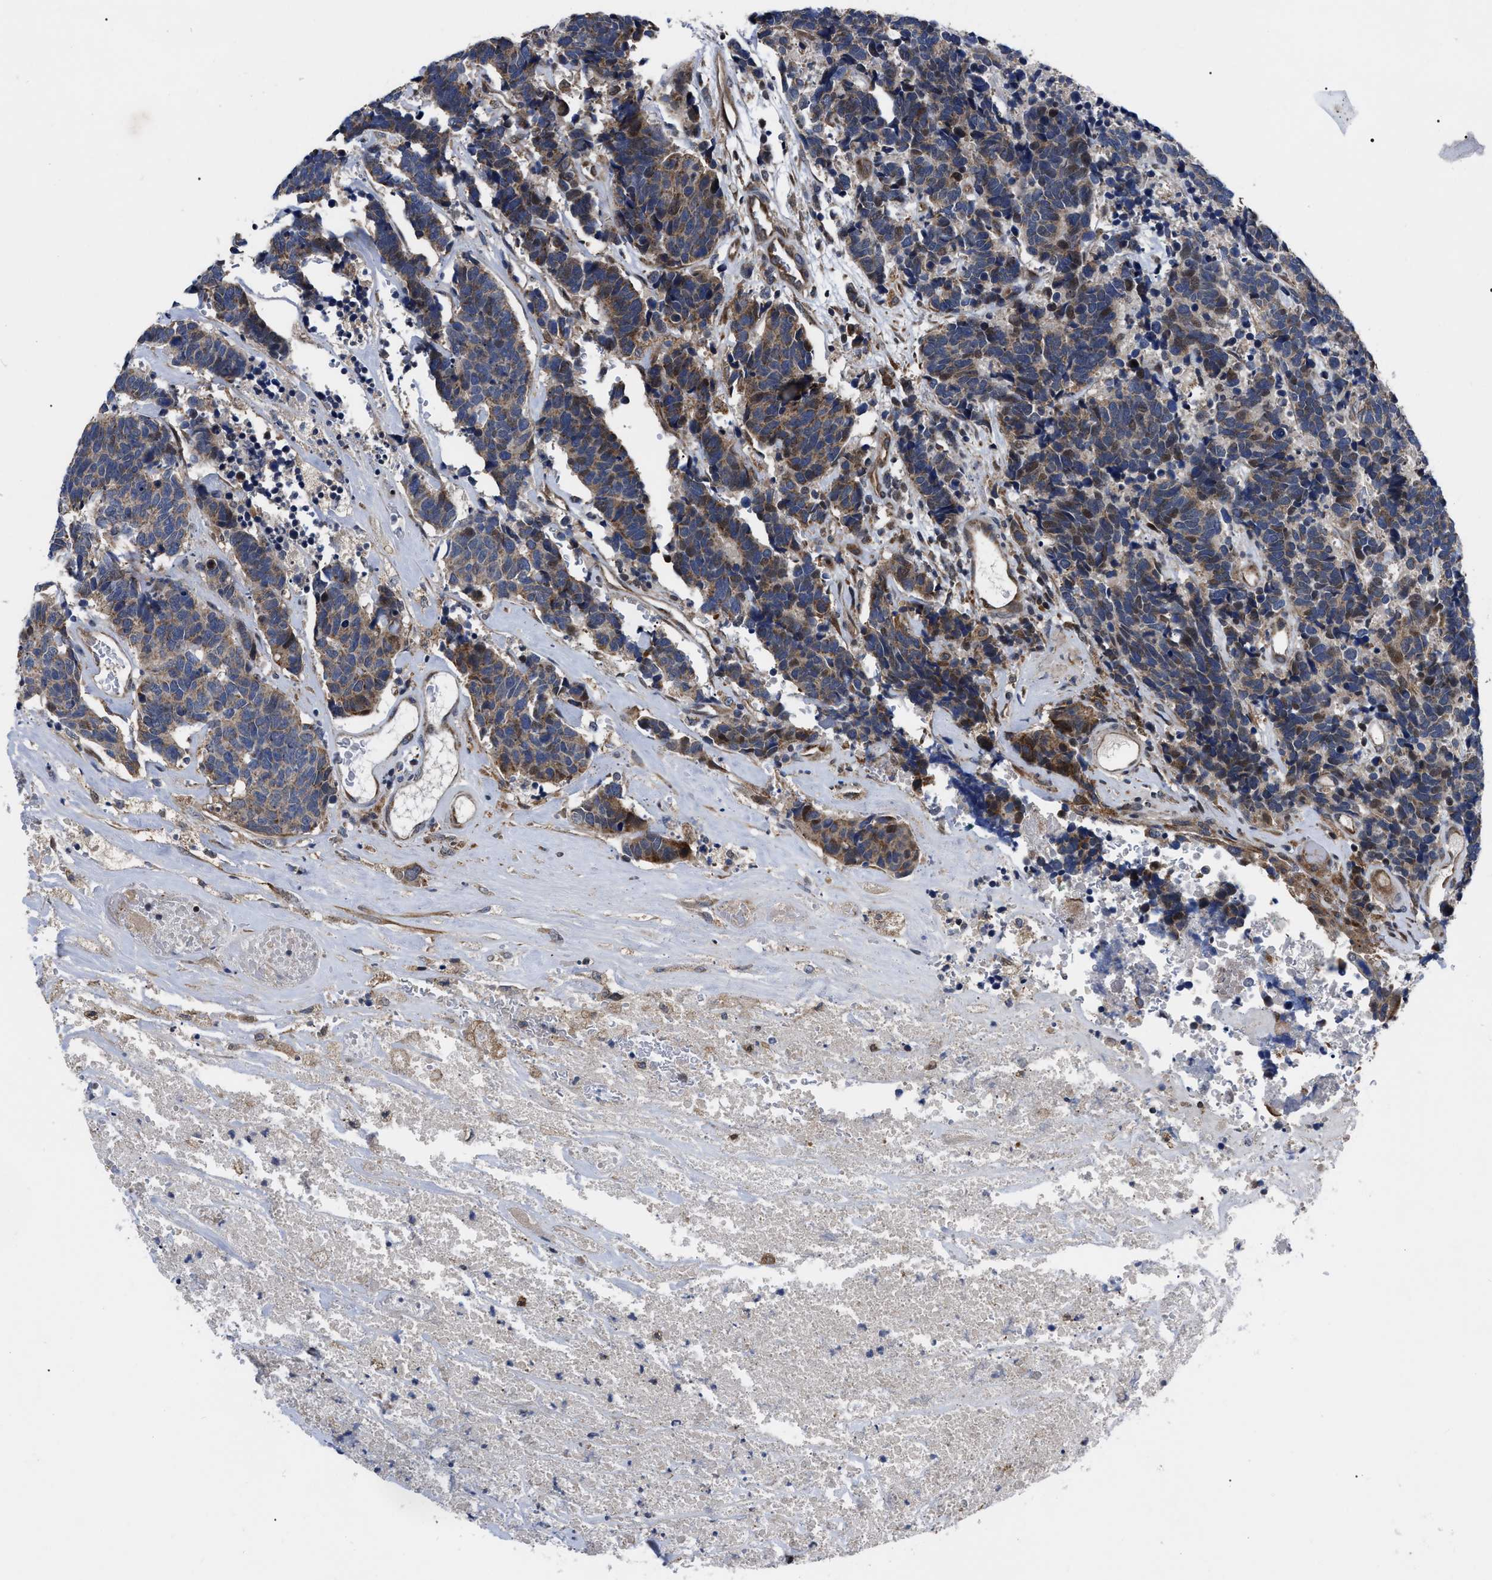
{"staining": {"intensity": "weak", "quantity": ">75%", "location": "cytoplasmic/membranous,nuclear"}, "tissue": "carcinoid", "cell_type": "Tumor cells", "image_type": "cancer", "snomed": [{"axis": "morphology", "description": "Carcinoma, NOS"}, {"axis": "morphology", "description": "Carcinoid, malignant, NOS"}, {"axis": "topography", "description": "Urinary bladder"}], "caption": "Immunohistochemical staining of carcinoid (malignant) displays low levels of weak cytoplasmic/membranous and nuclear protein staining in approximately >75% of tumor cells.", "gene": "PPWD1", "patient": {"sex": "male", "age": 57}}